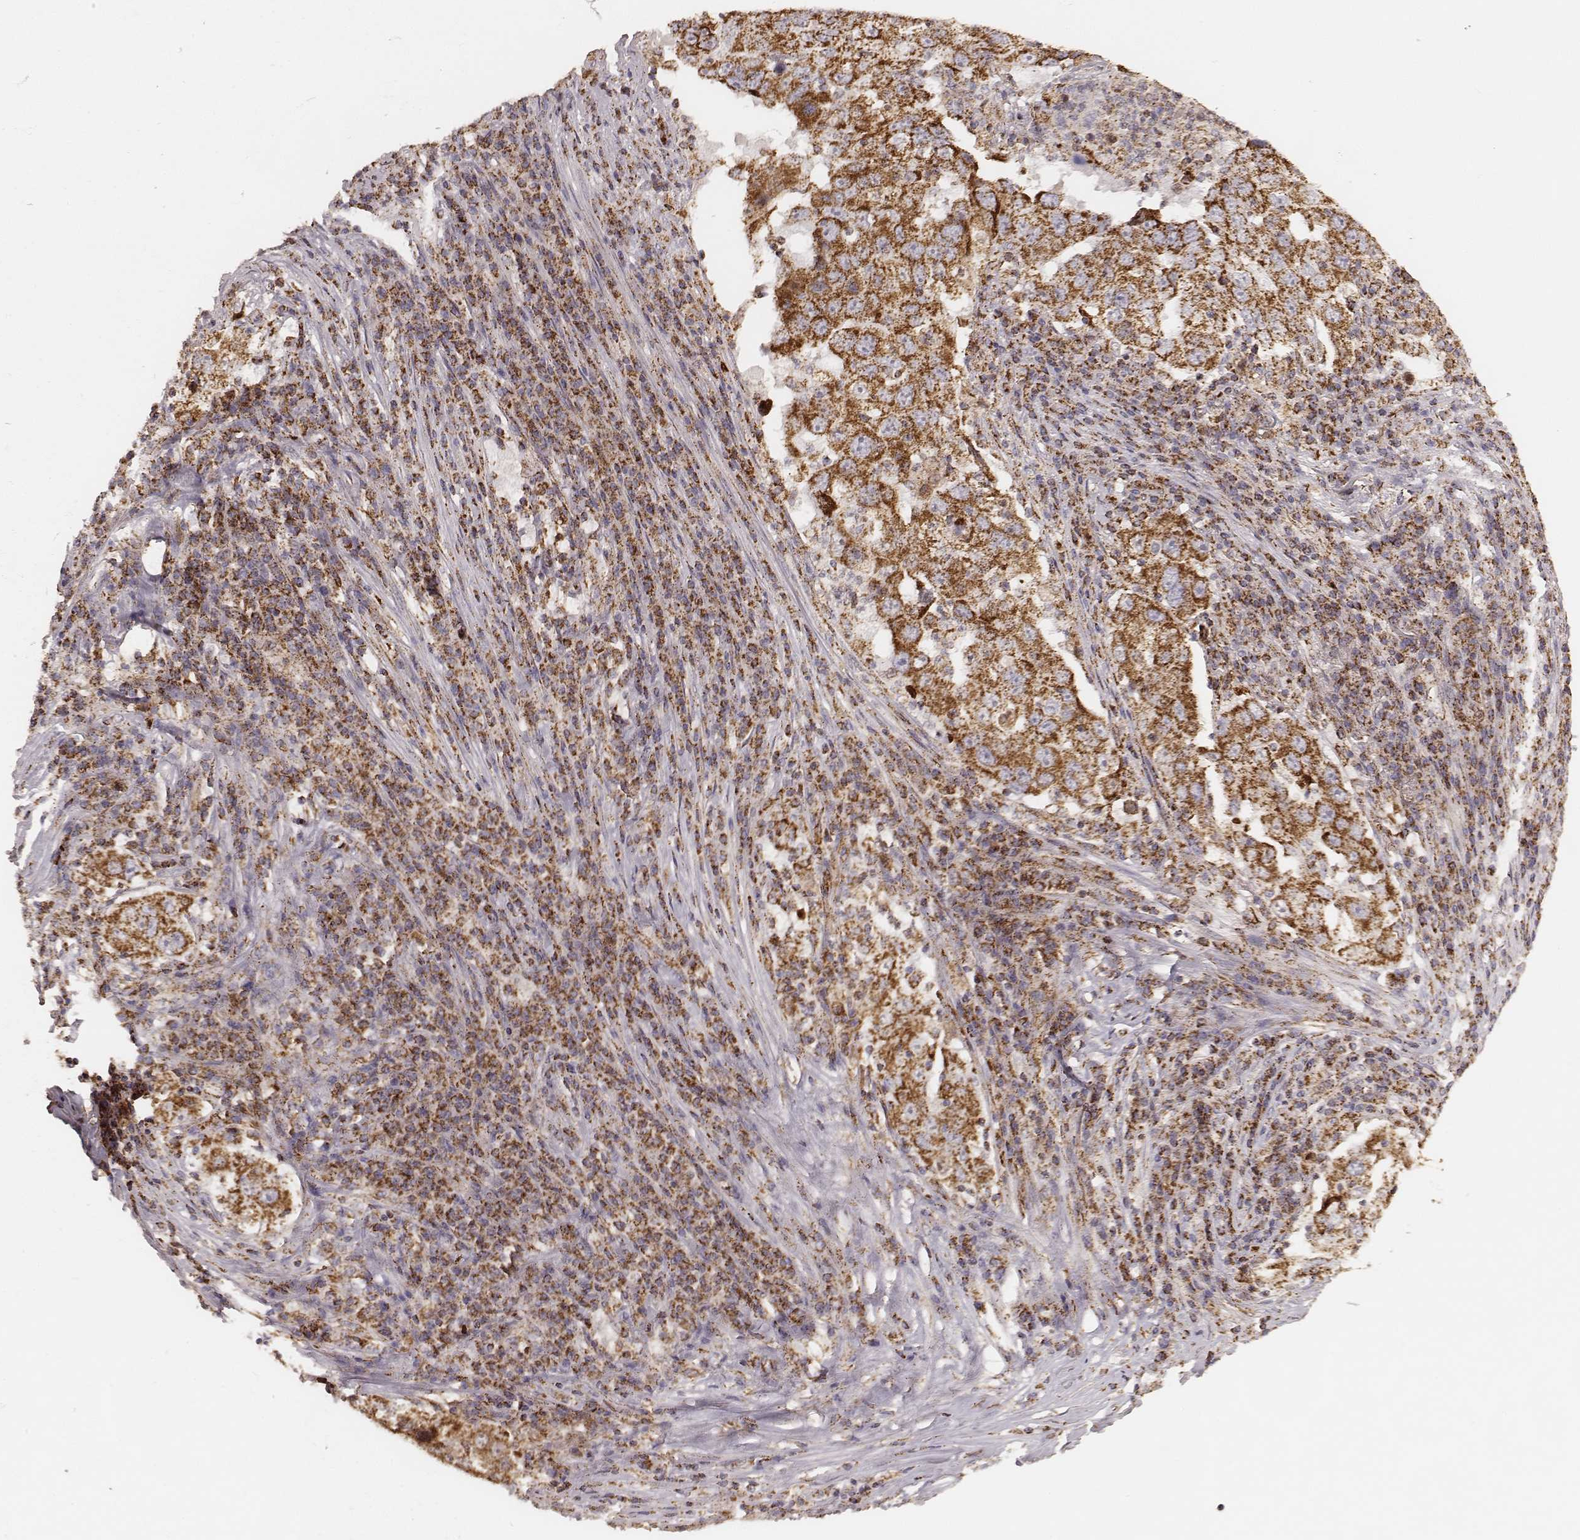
{"staining": {"intensity": "strong", "quantity": ">75%", "location": "cytoplasmic/membranous"}, "tissue": "lung cancer", "cell_type": "Tumor cells", "image_type": "cancer", "snomed": [{"axis": "morphology", "description": "Adenocarcinoma, NOS"}, {"axis": "topography", "description": "Lung"}], "caption": "Strong cytoplasmic/membranous protein expression is present in about >75% of tumor cells in lung cancer.", "gene": "CS", "patient": {"sex": "male", "age": 73}}